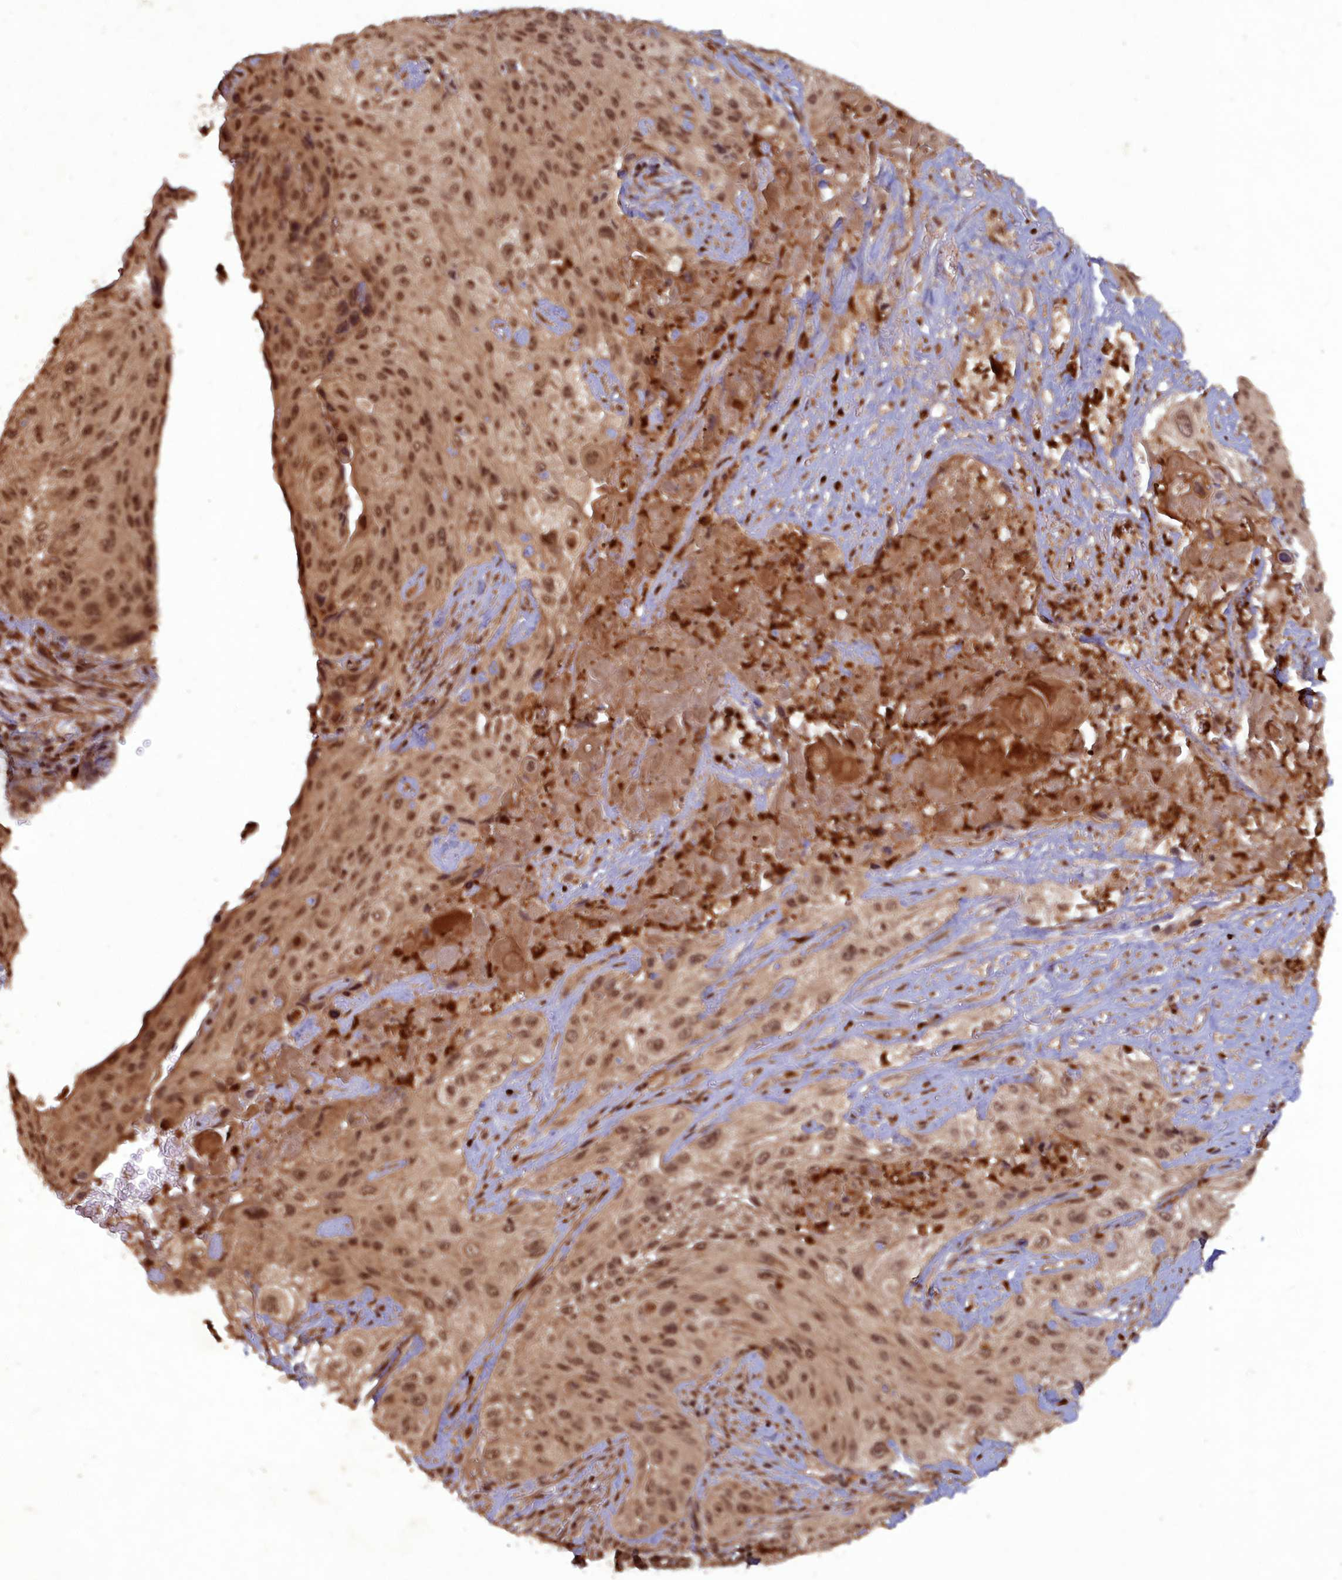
{"staining": {"intensity": "moderate", "quantity": ">75%", "location": "nuclear"}, "tissue": "cervical cancer", "cell_type": "Tumor cells", "image_type": "cancer", "snomed": [{"axis": "morphology", "description": "Squamous cell carcinoma, NOS"}, {"axis": "topography", "description": "Cervix"}], "caption": "Protein staining of cervical squamous cell carcinoma tissue exhibits moderate nuclear staining in approximately >75% of tumor cells.", "gene": "SRMS", "patient": {"sex": "female", "age": 42}}